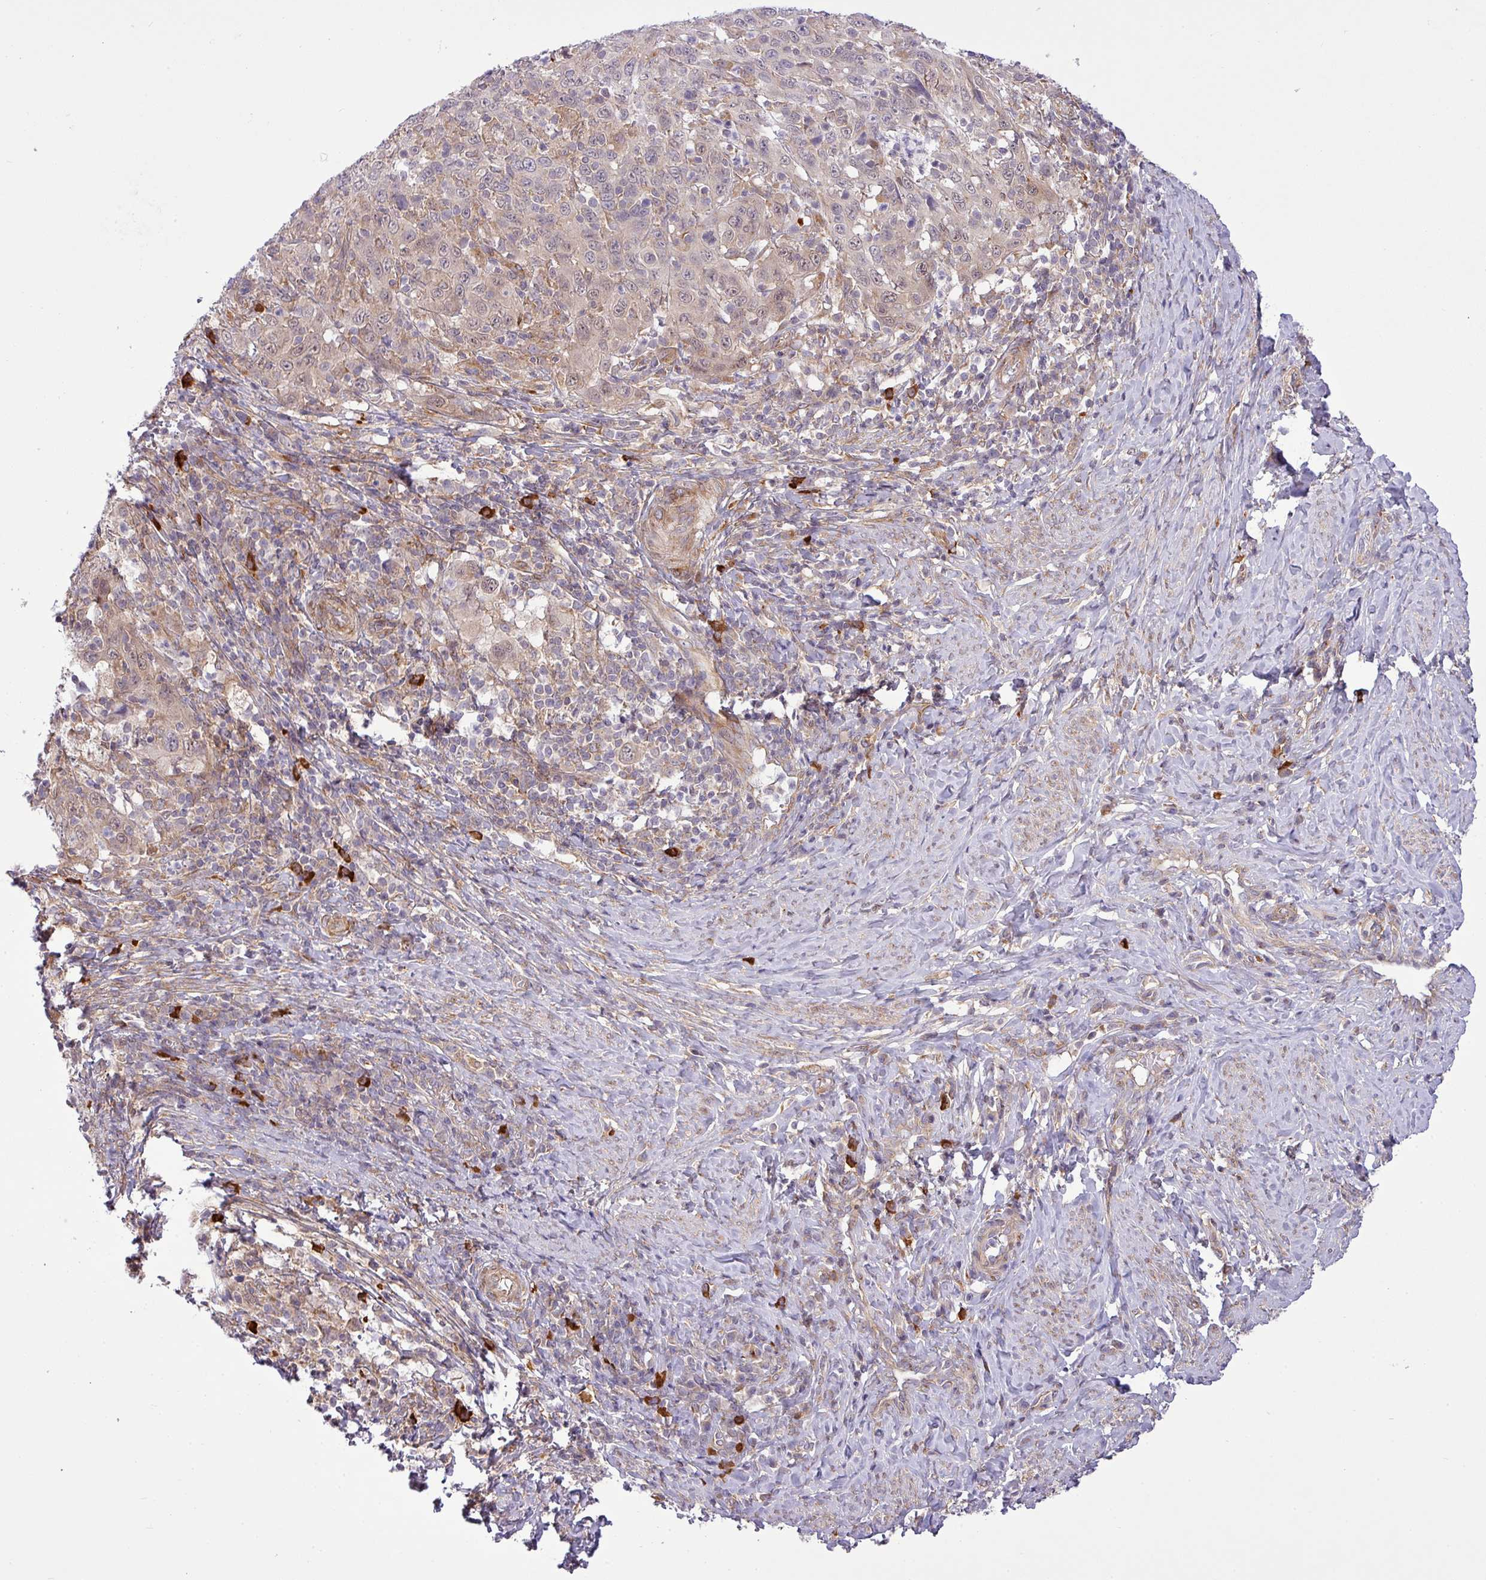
{"staining": {"intensity": "moderate", "quantity": "25%-75%", "location": "cytoplasmic/membranous"}, "tissue": "cervical cancer", "cell_type": "Tumor cells", "image_type": "cancer", "snomed": [{"axis": "morphology", "description": "Squamous cell carcinoma, NOS"}, {"axis": "topography", "description": "Cervix"}], "caption": "Cervical cancer stained for a protein exhibits moderate cytoplasmic/membranous positivity in tumor cells. (DAB IHC with brightfield microscopy, high magnification).", "gene": "FAM222B", "patient": {"sex": "female", "age": 46}}